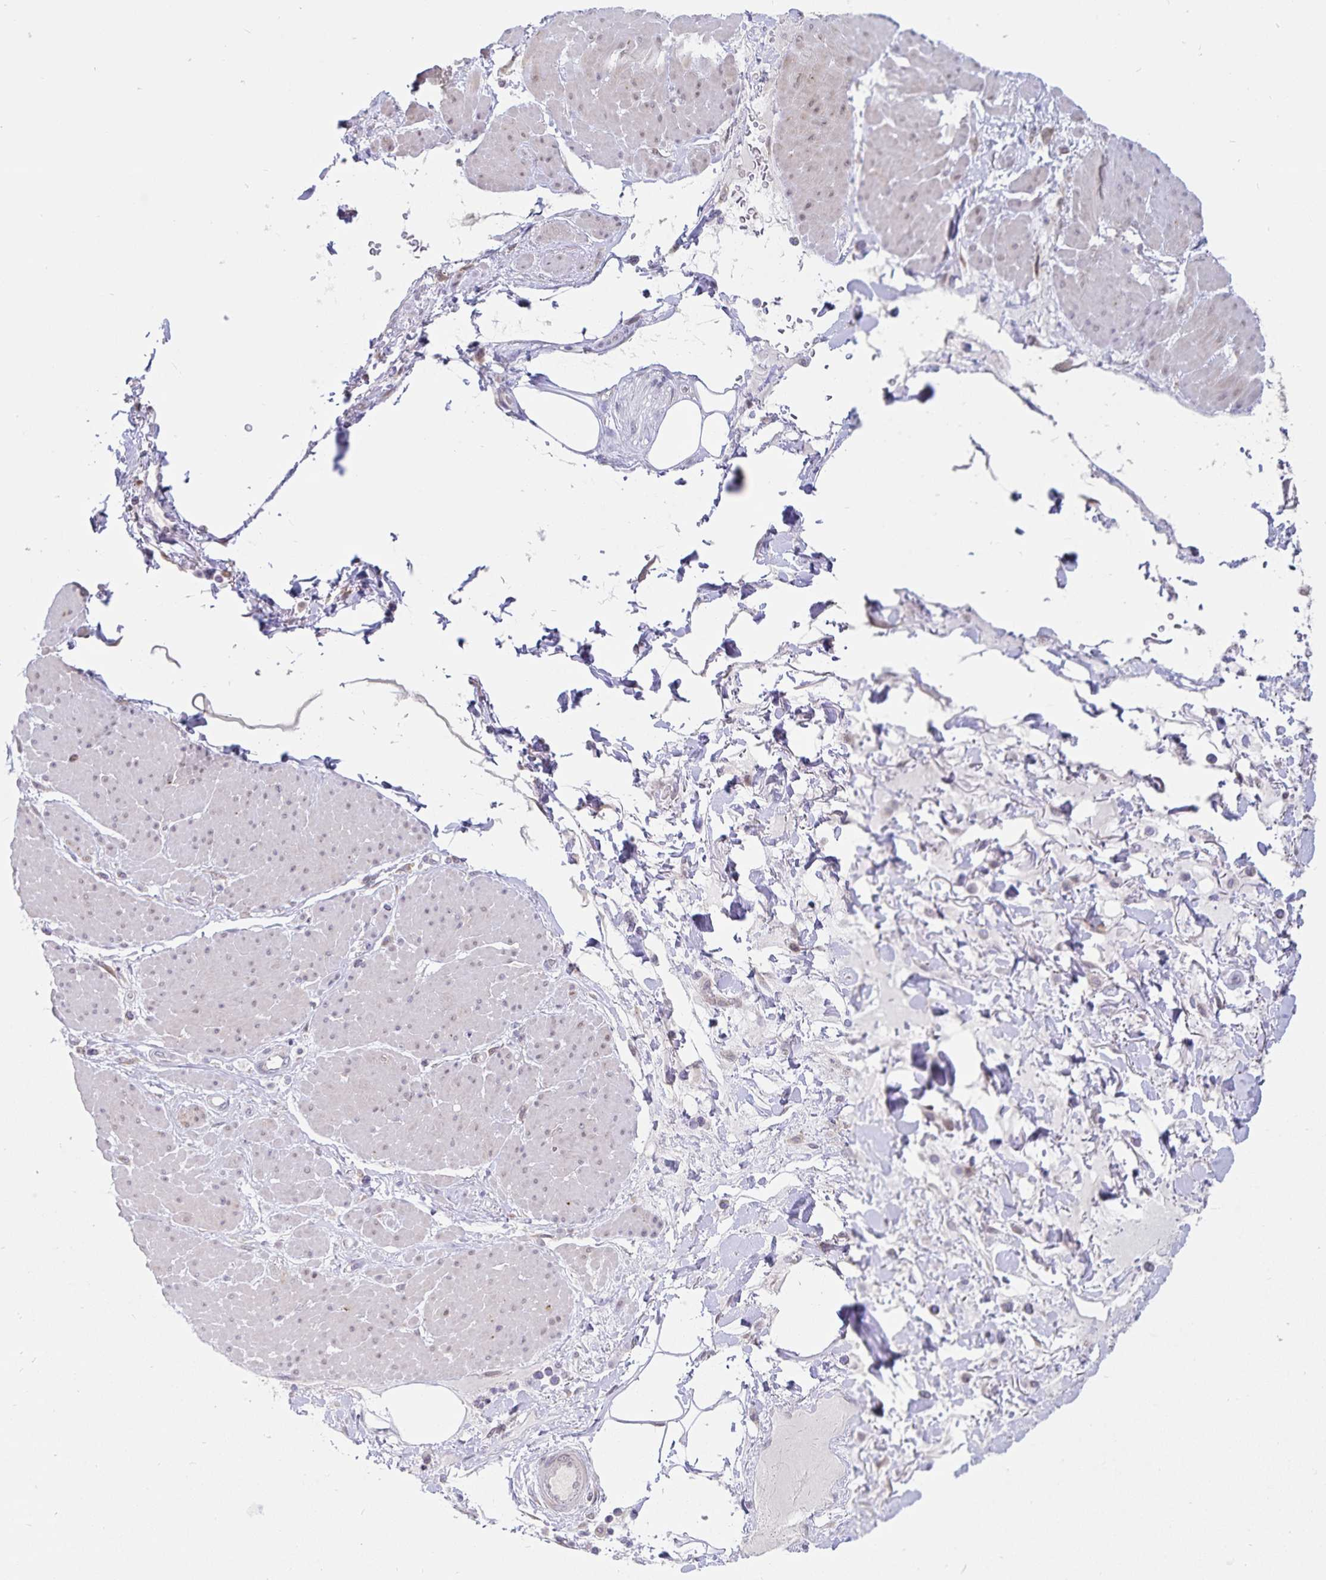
{"staining": {"intensity": "negative", "quantity": "none", "location": "none"}, "tissue": "adipose tissue", "cell_type": "Adipocytes", "image_type": "normal", "snomed": [{"axis": "morphology", "description": "Normal tissue, NOS"}, {"axis": "topography", "description": "Vagina"}, {"axis": "topography", "description": "Peripheral nerve tissue"}], "caption": "An IHC image of unremarkable adipose tissue is shown. There is no staining in adipocytes of adipose tissue.", "gene": "ATP2A2", "patient": {"sex": "female", "age": 71}}